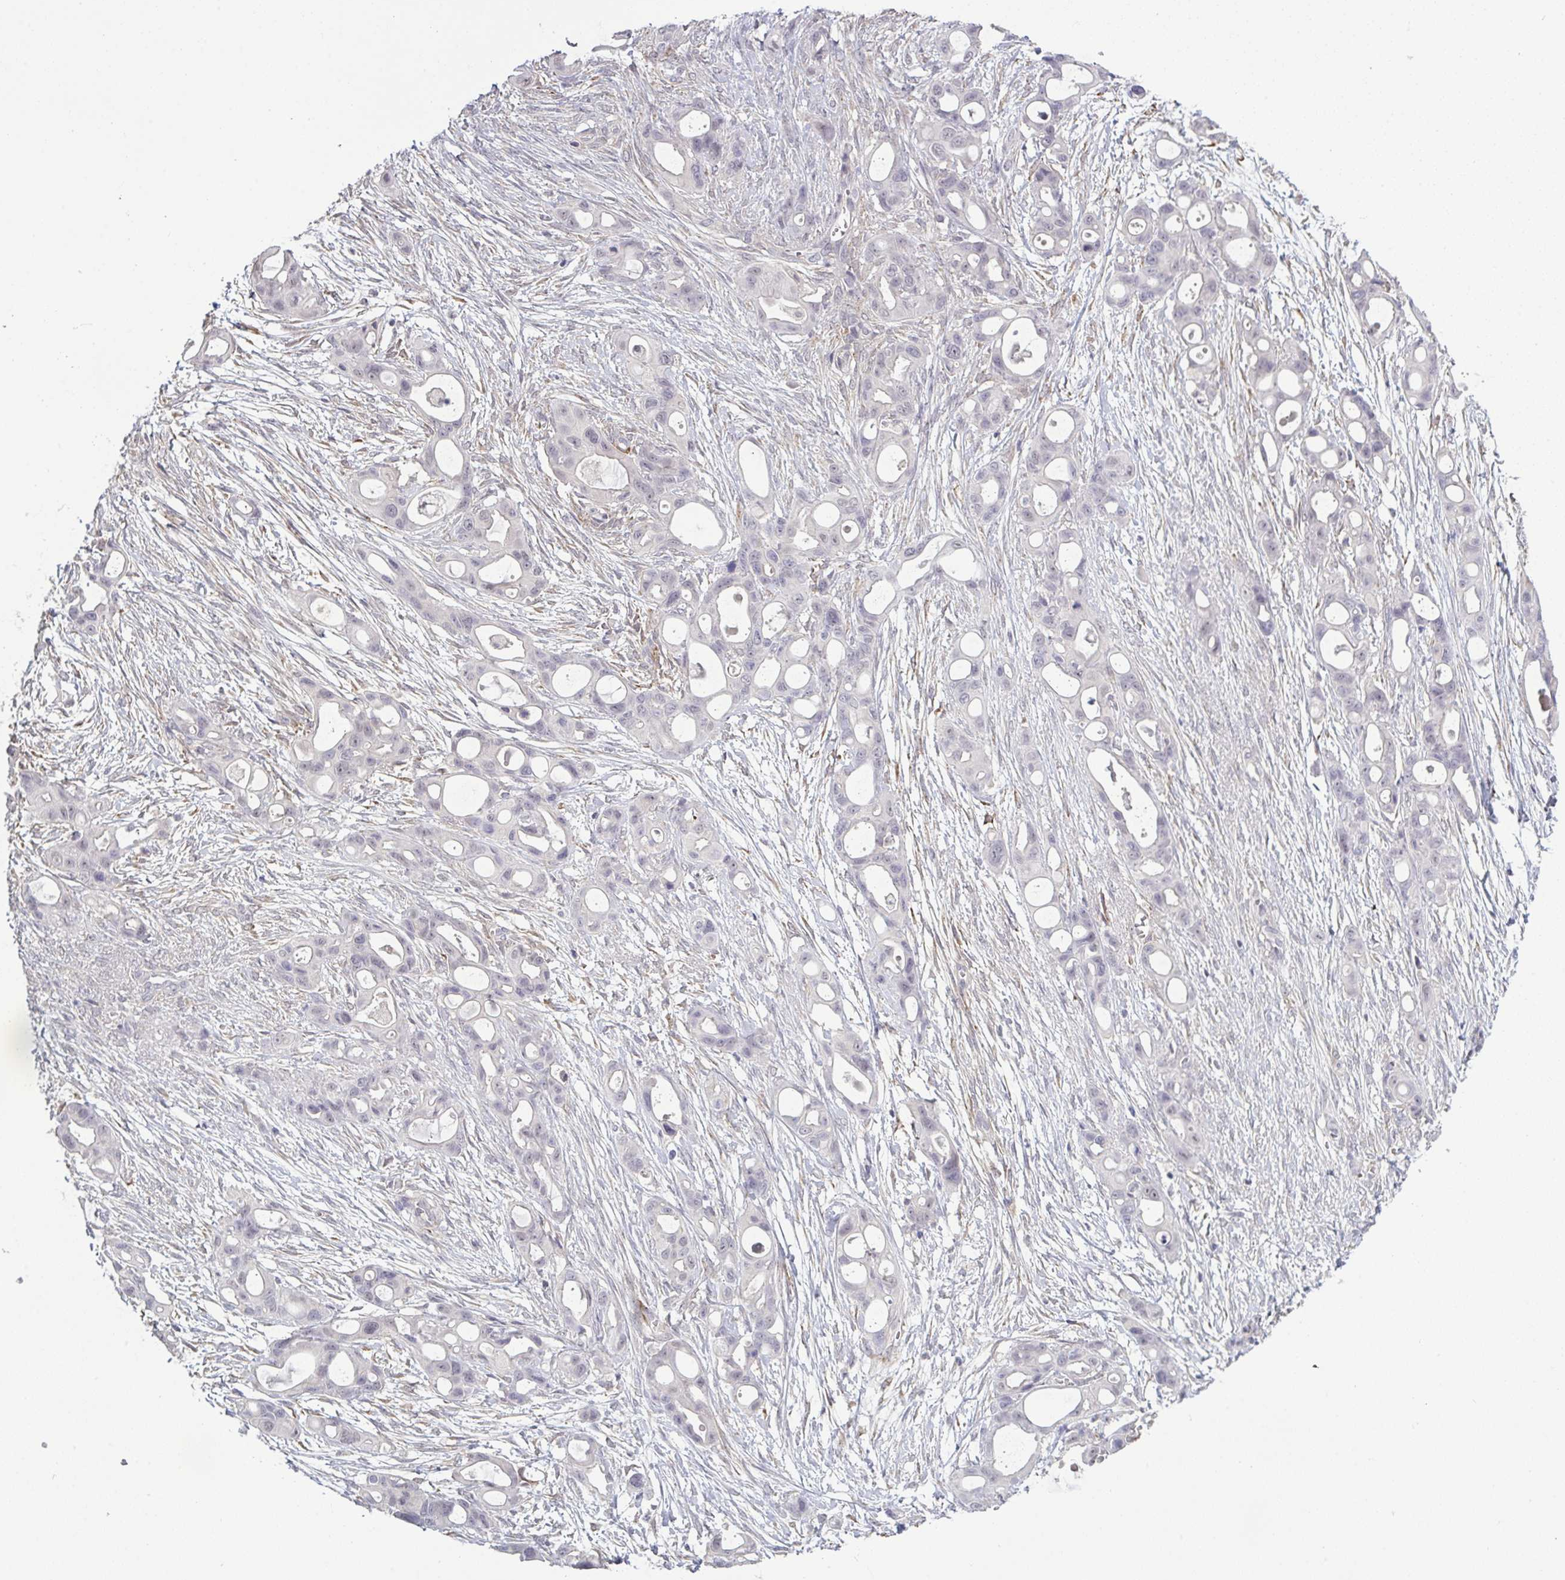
{"staining": {"intensity": "negative", "quantity": "none", "location": "none"}, "tissue": "ovarian cancer", "cell_type": "Tumor cells", "image_type": "cancer", "snomed": [{"axis": "morphology", "description": "Cystadenocarcinoma, mucinous, NOS"}, {"axis": "topography", "description": "Ovary"}], "caption": "This is an immunohistochemistry micrograph of human ovarian cancer. There is no expression in tumor cells.", "gene": "ZNF784", "patient": {"sex": "female", "age": 70}}